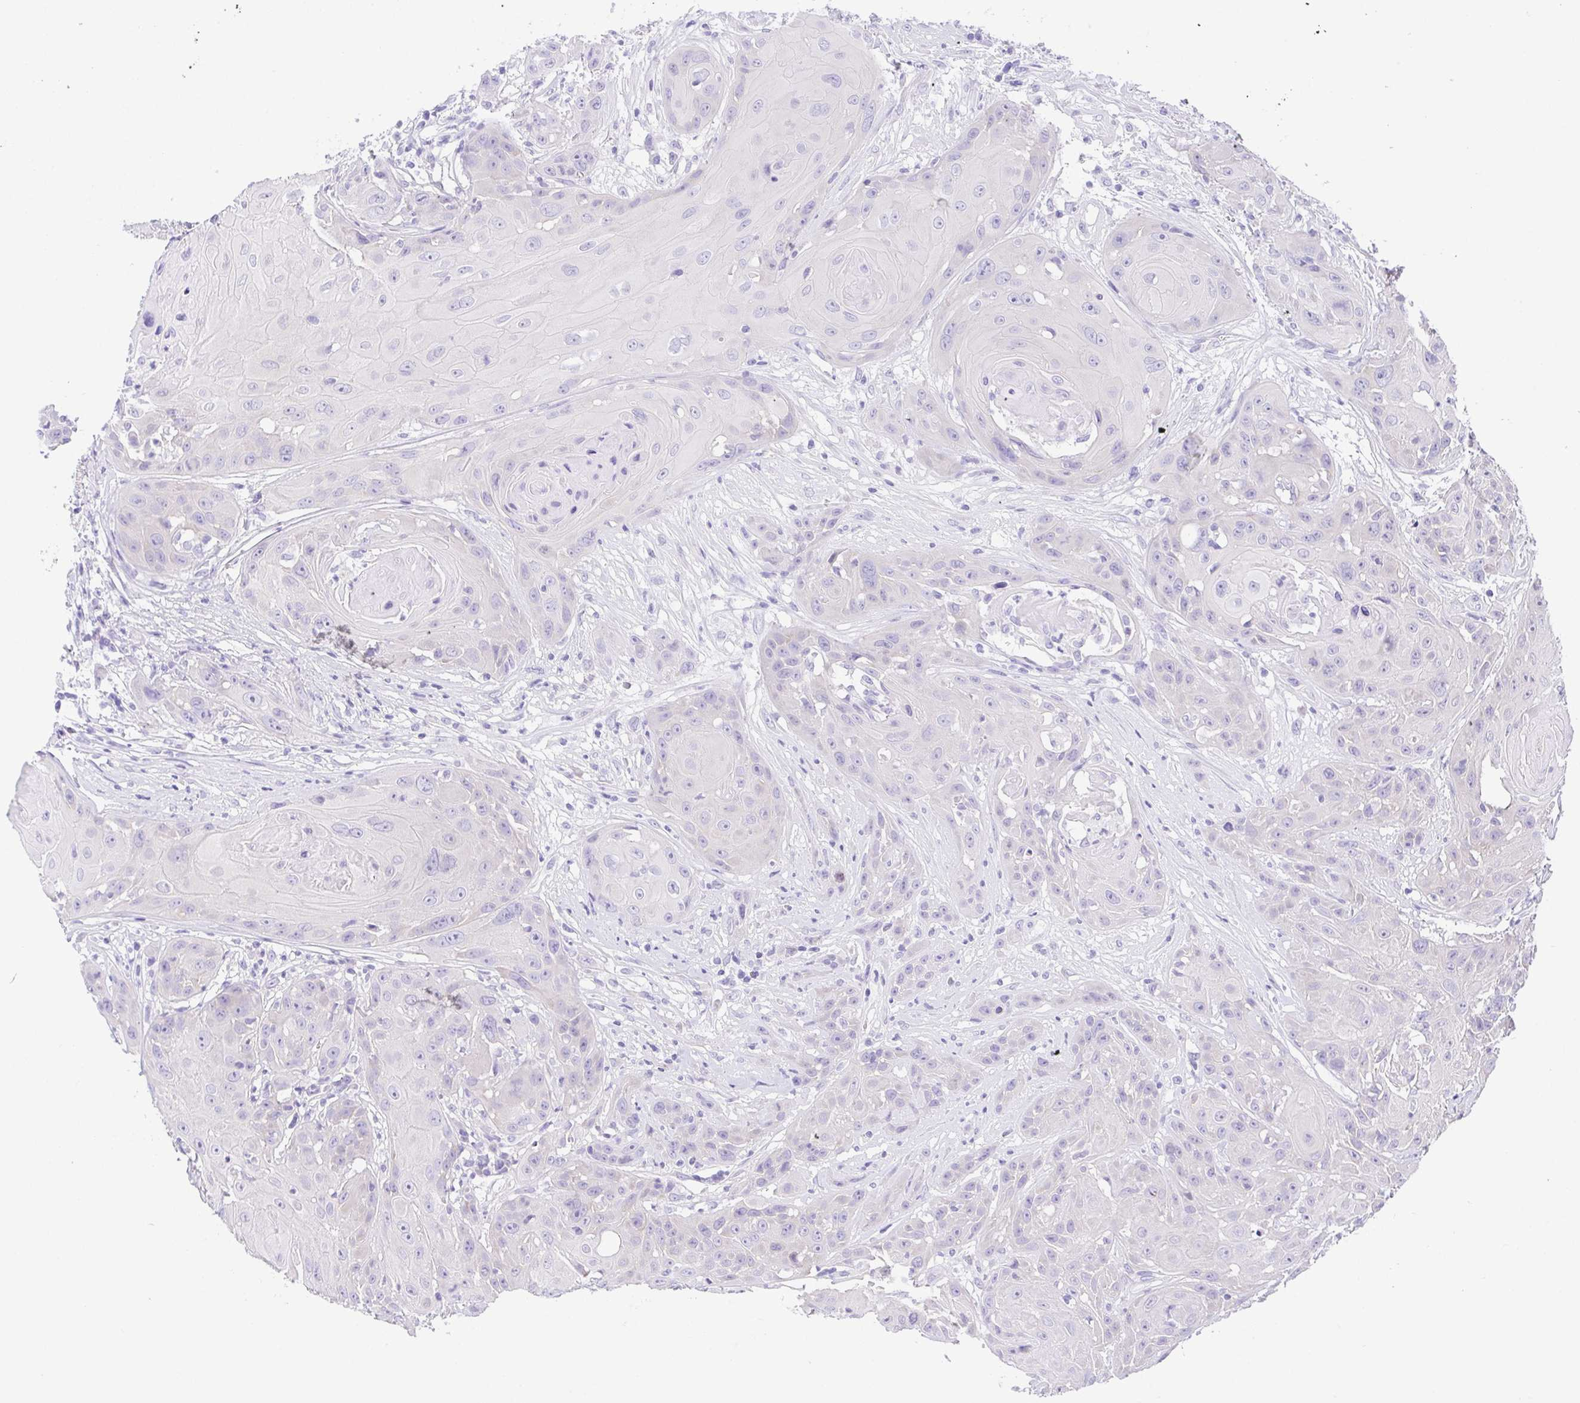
{"staining": {"intensity": "negative", "quantity": "none", "location": "none"}, "tissue": "head and neck cancer", "cell_type": "Tumor cells", "image_type": "cancer", "snomed": [{"axis": "morphology", "description": "Squamous cell carcinoma, NOS"}, {"axis": "topography", "description": "Skin"}, {"axis": "topography", "description": "Head-Neck"}], "caption": "High power microscopy photomicrograph of an IHC photomicrograph of head and neck cancer (squamous cell carcinoma), revealing no significant positivity in tumor cells.", "gene": "LUZP4", "patient": {"sex": "male", "age": 80}}